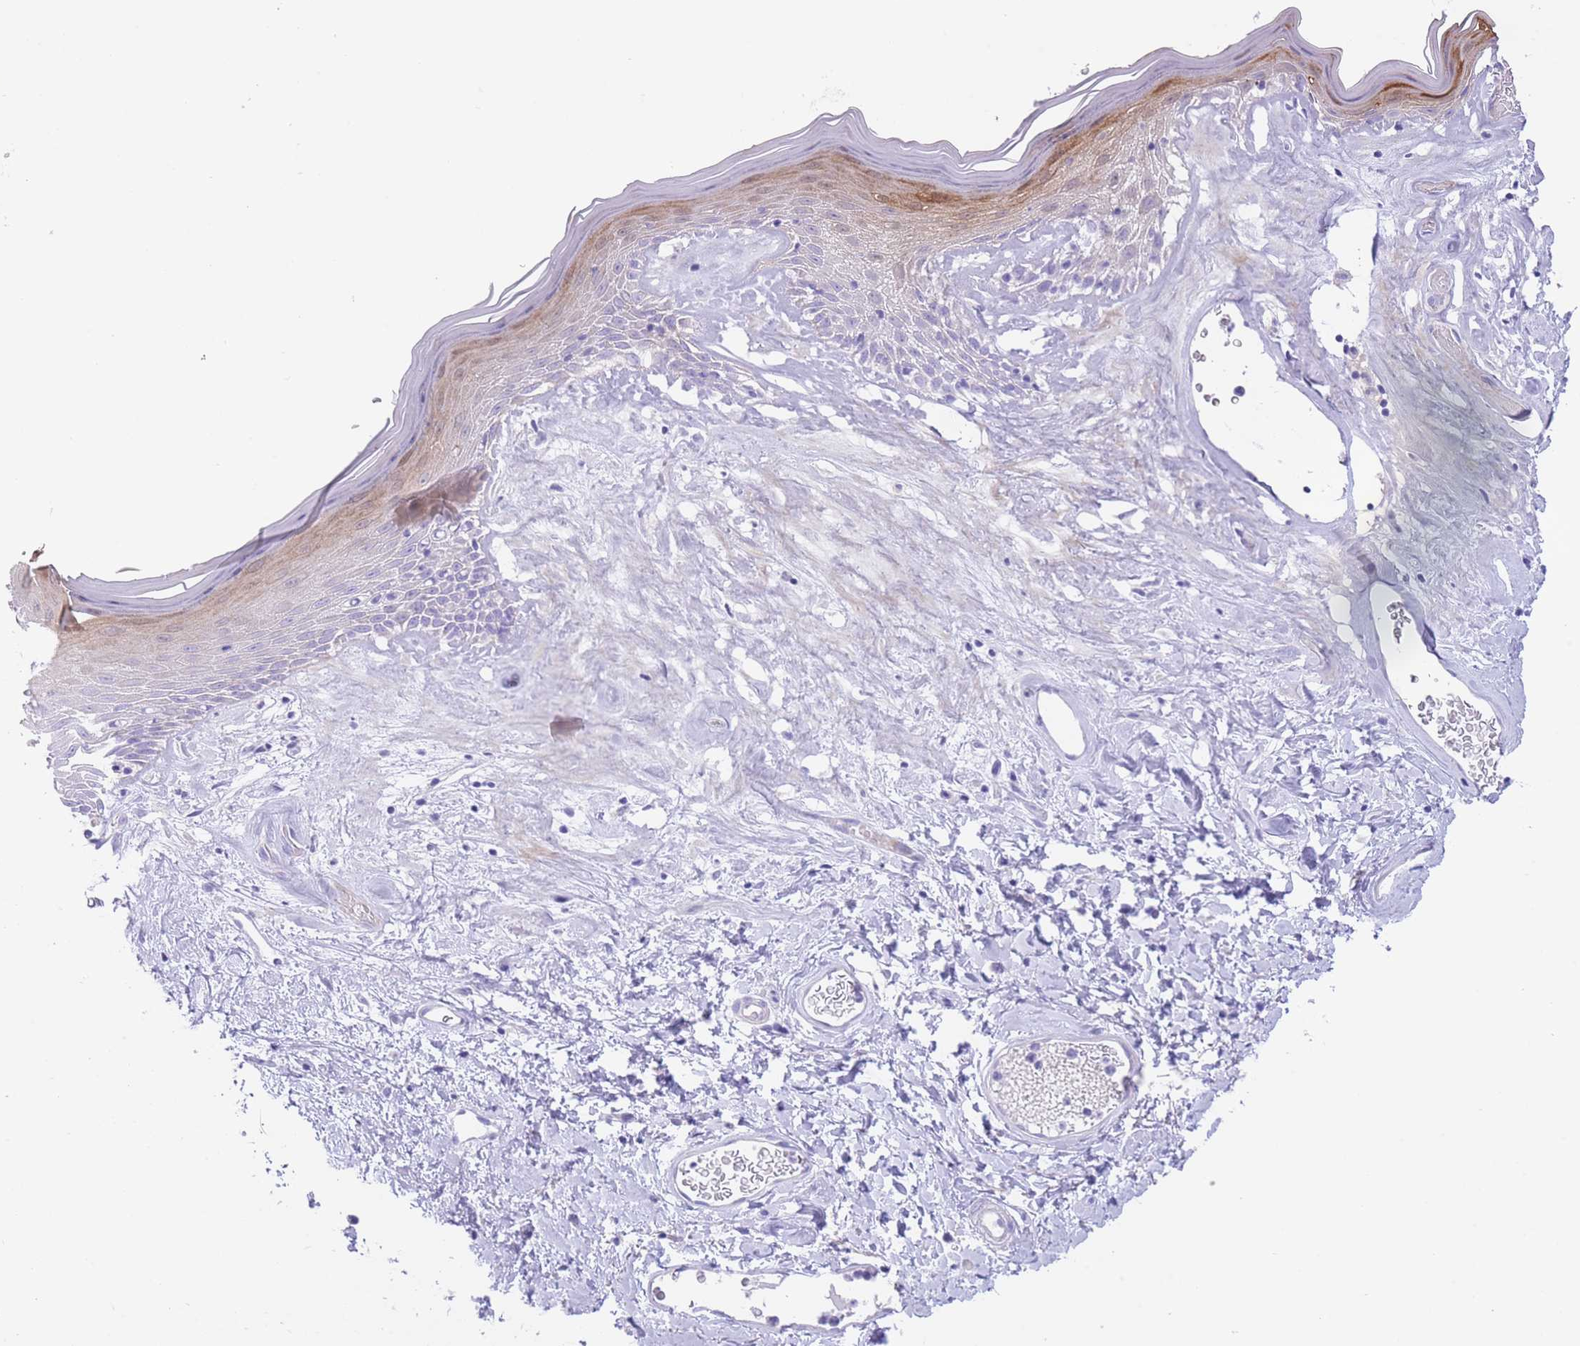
{"staining": {"intensity": "moderate", "quantity": "<25%", "location": "cytoplasmic/membranous"}, "tissue": "skin", "cell_type": "Epidermal cells", "image_type": "normal", "snomed": [{"axis": "morphology", "description": "Normal tissue, NOS"}, {"axis": "morphology", "description": "Inflammation, NOS"}, {"axis": "topography", "description": "Vulva"}], "caption": "The micrograph displays a brown stain indicating the presence of a protein in the cytoplasmic/membranous of epidermal cells in skin. Using DAB (brown) and hematoxylin (blue) stains, captured at high magnification using brightfield microscopy.", "gene": "QTRT1", "patient": {"sex": "female", "age": 86}}